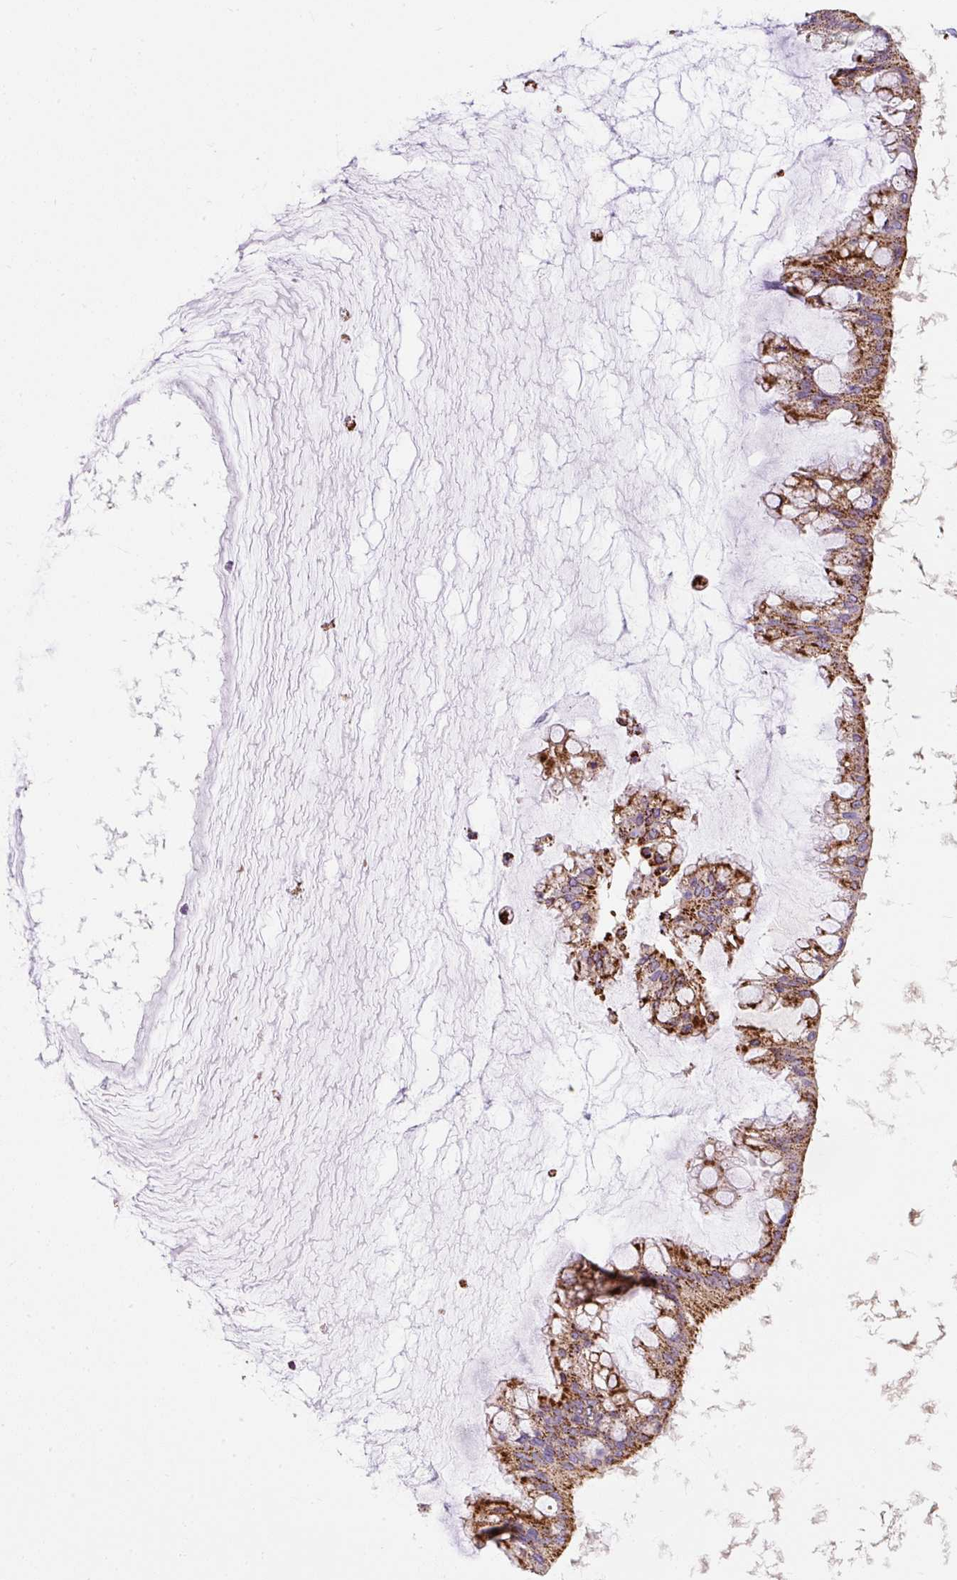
{"staining": {"intensity": "strong", "quantity": ">75%", "location": "cytoplasmic/membranous"}, "tissue": "ovarian cancer", "cell_type": "Tumor cells", "image_type": "cancer", "snomed": [{"axis": "morphology", "description": "Cystadenocarcinoma, mucinous, NOS"}, {"axis": "topography", "description": "Ovary"}], "caption": "Protein staining by immunohistochemistry (IHC) displays strong cytoplasmic/membranous positivity in approximately >75% of tumor cells in ovarian cancer.", "gene": "CEP290", "patient": {"sex": "female", "age": 73}}